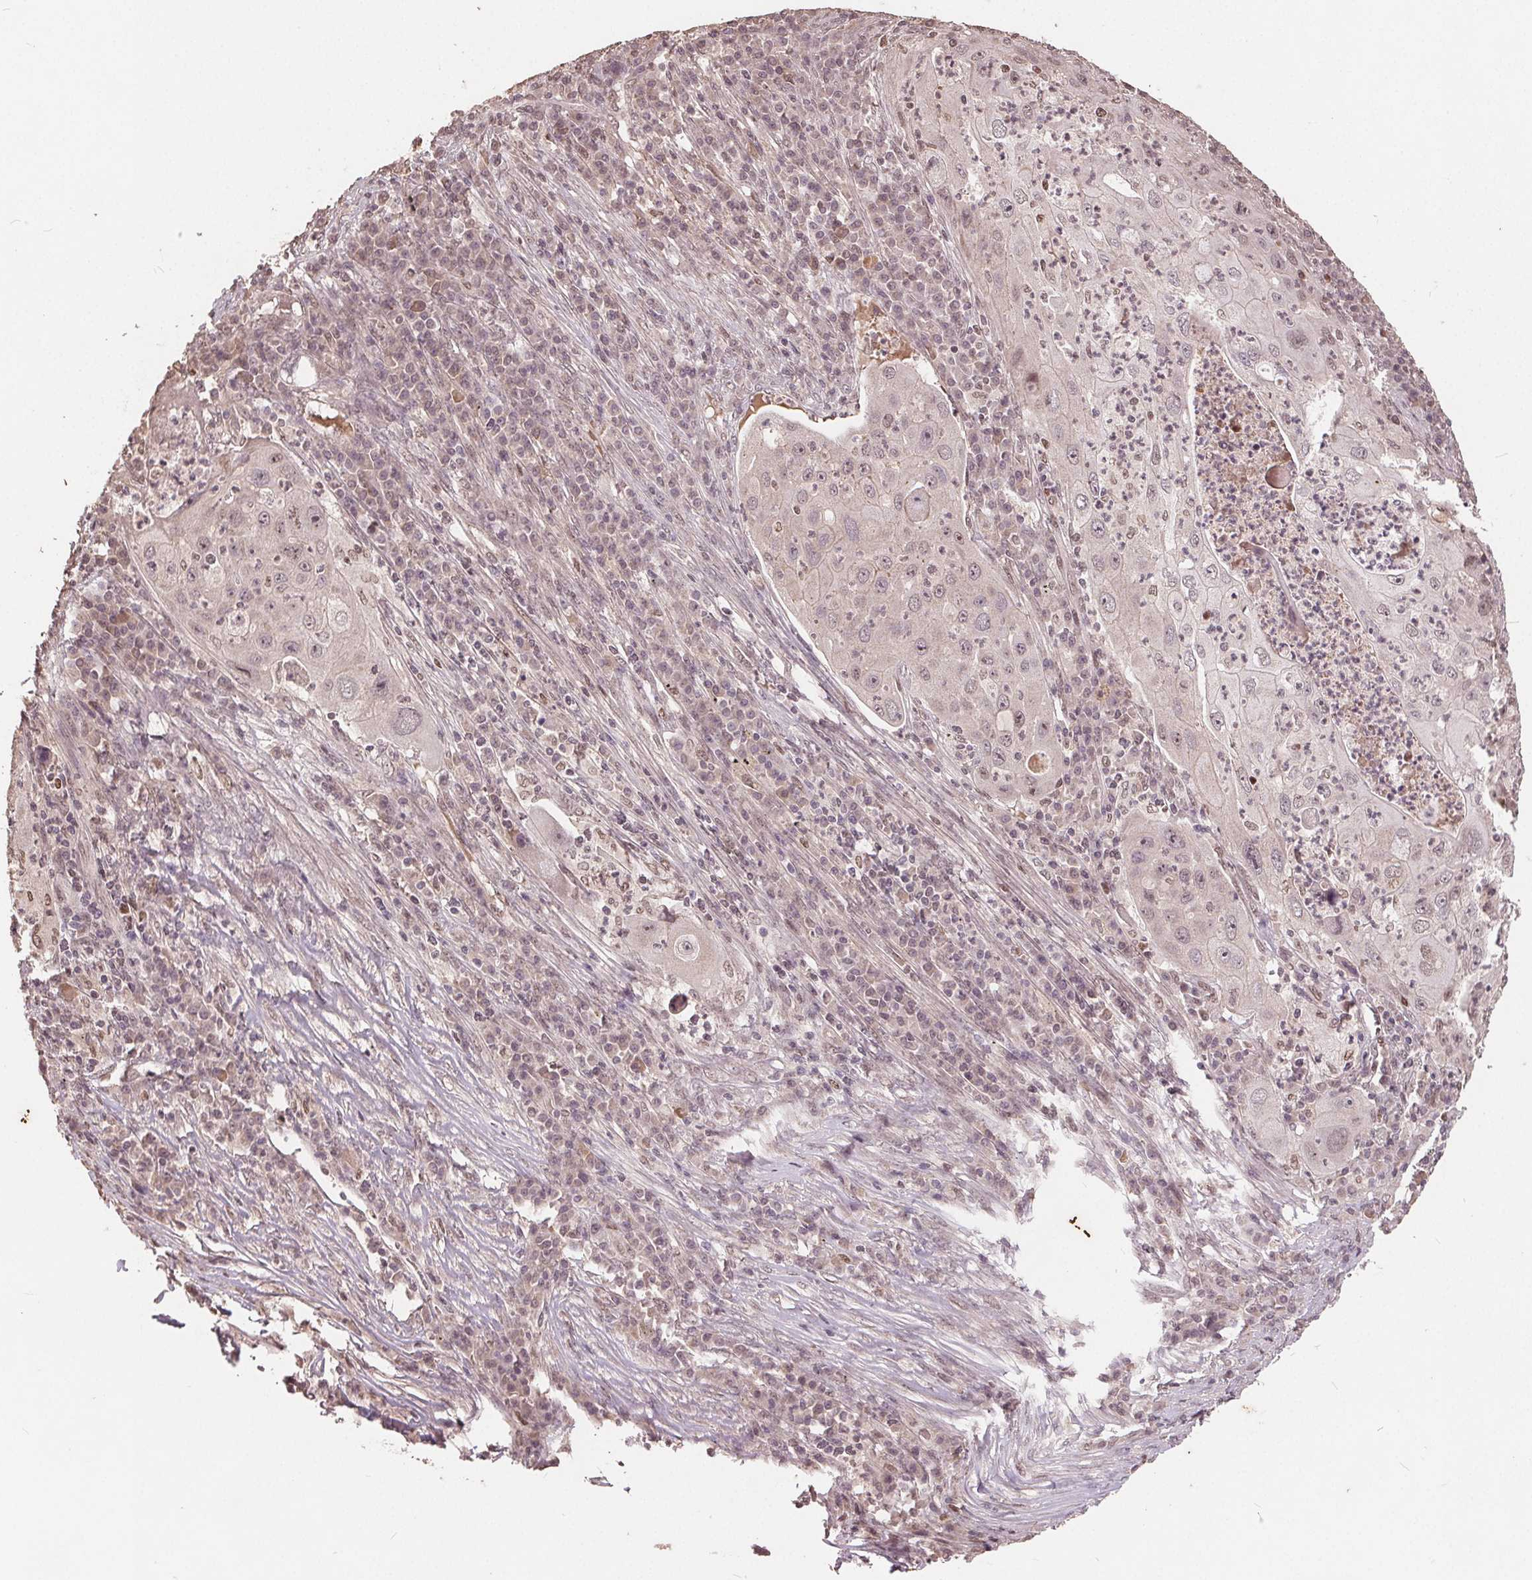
{"staining": {"intensity": "weak", "quantity": "25%-75%", "location": "nuclear"}, "tissue": "lung cancer", "cell_type": "Tumor cells", "image_type": "cancer", "snomed": [{"axis": "morphology", "description": "Squamous cell carcinoma, NOS"}, {"axis": "topography", "description": "Lung"}], "caption": "Tumor cells exhibit low levels of weak nuclear positivity in about 25%-75% of cells in lung cancer (squamous cell carcinoma).", "gene": "DNMT3B", "patient": {"sex": "female", "age": 59}}